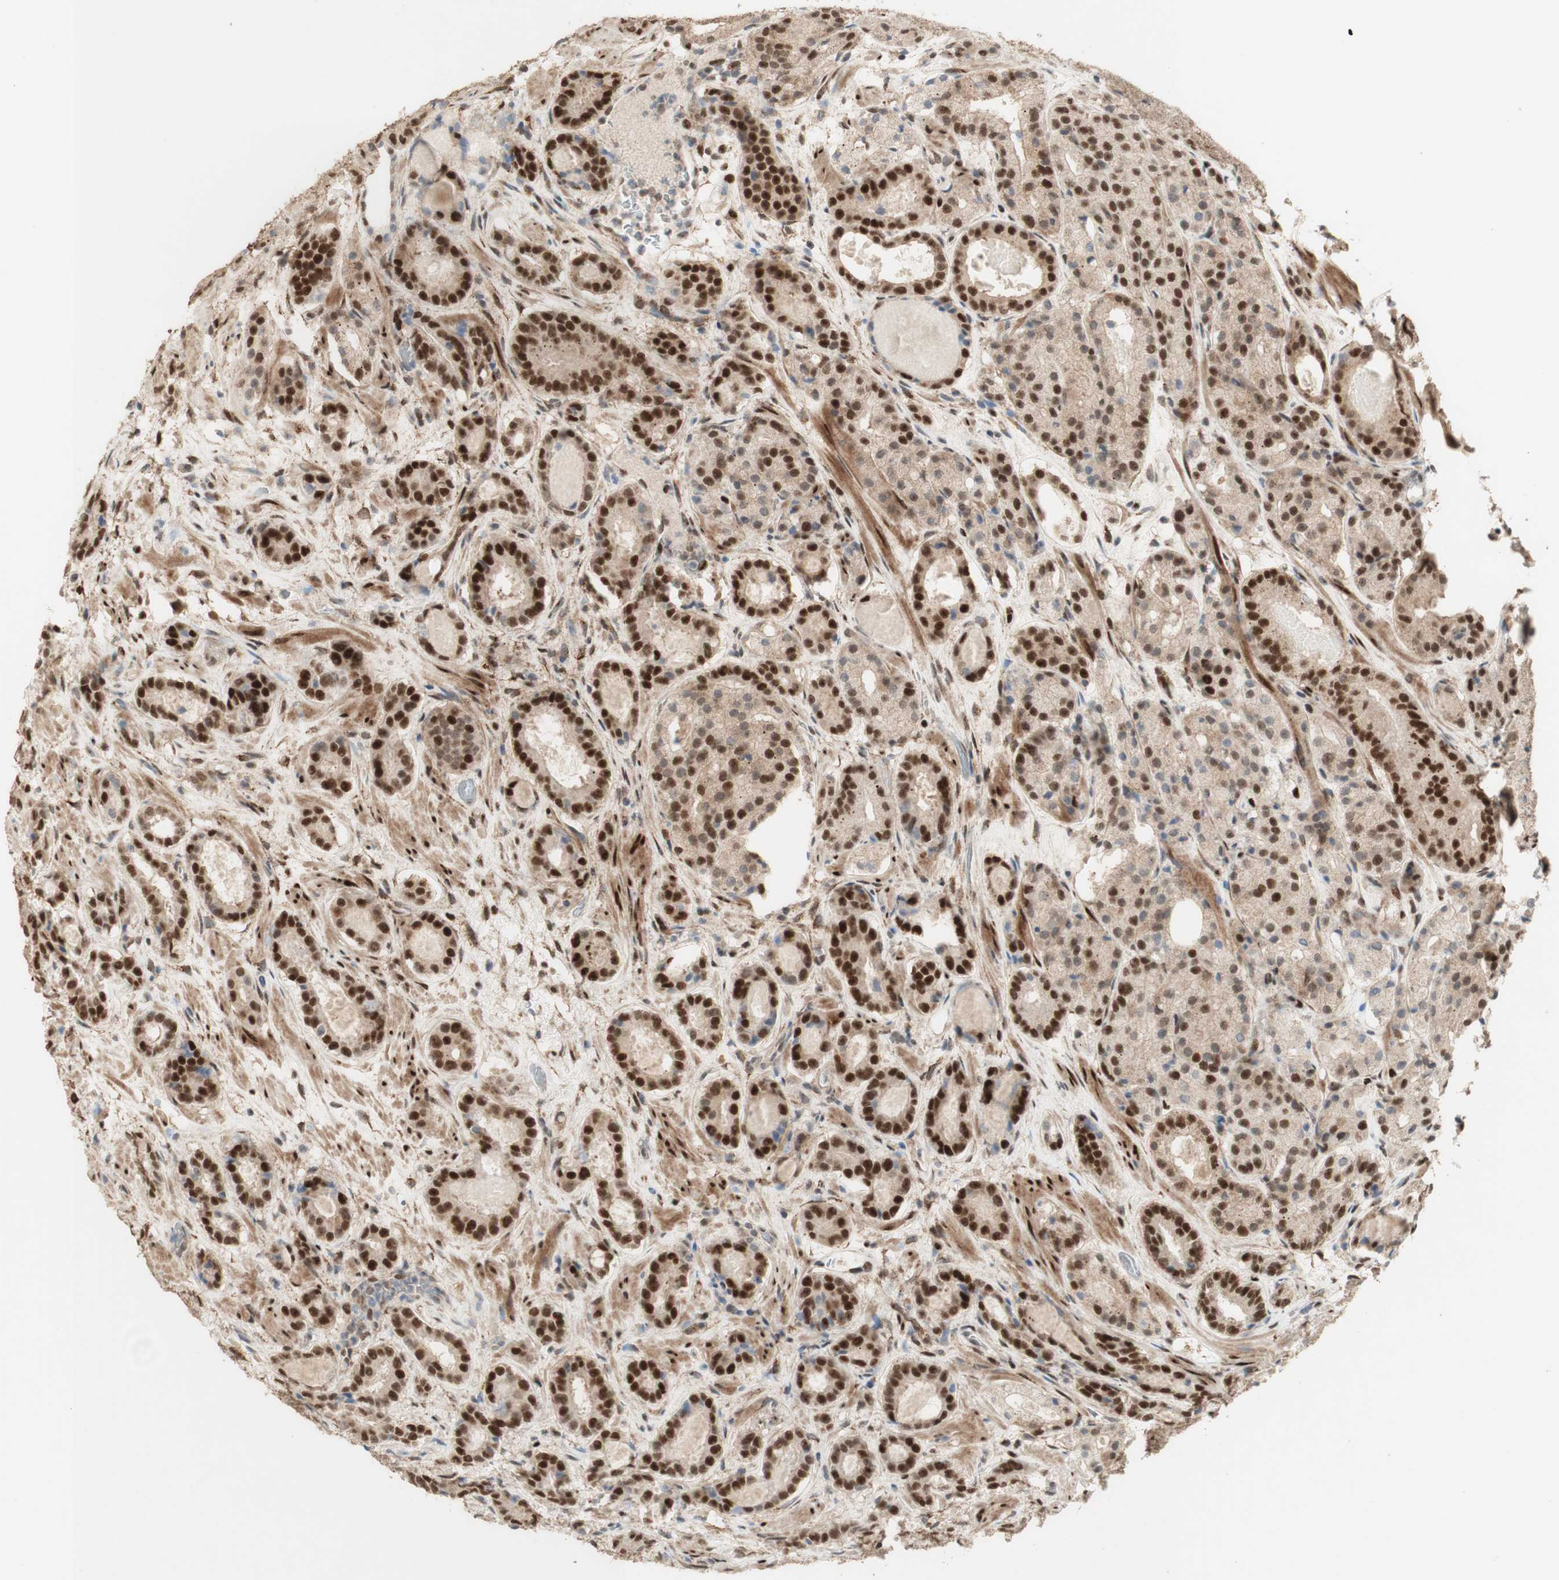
{"staining": {"intensity": "strong", "quantity": ">75%", "location": "nuclear"}, "tissue": "prostate cancer", "cell_type": "Tumor cells", "image_type": "cancer", "snomed": [{"axis": "morphology", "description": "Adenocarcinoma, Low grade"}, {"axis": "topography", "description": "Prostate"}], "caption": "Protein staining of prostate cancer tissue shows strong nuclear staining in about >75% of tumor cells.", "gene": "FOXP1", "patient": {"sex": "male", "age": 69}}